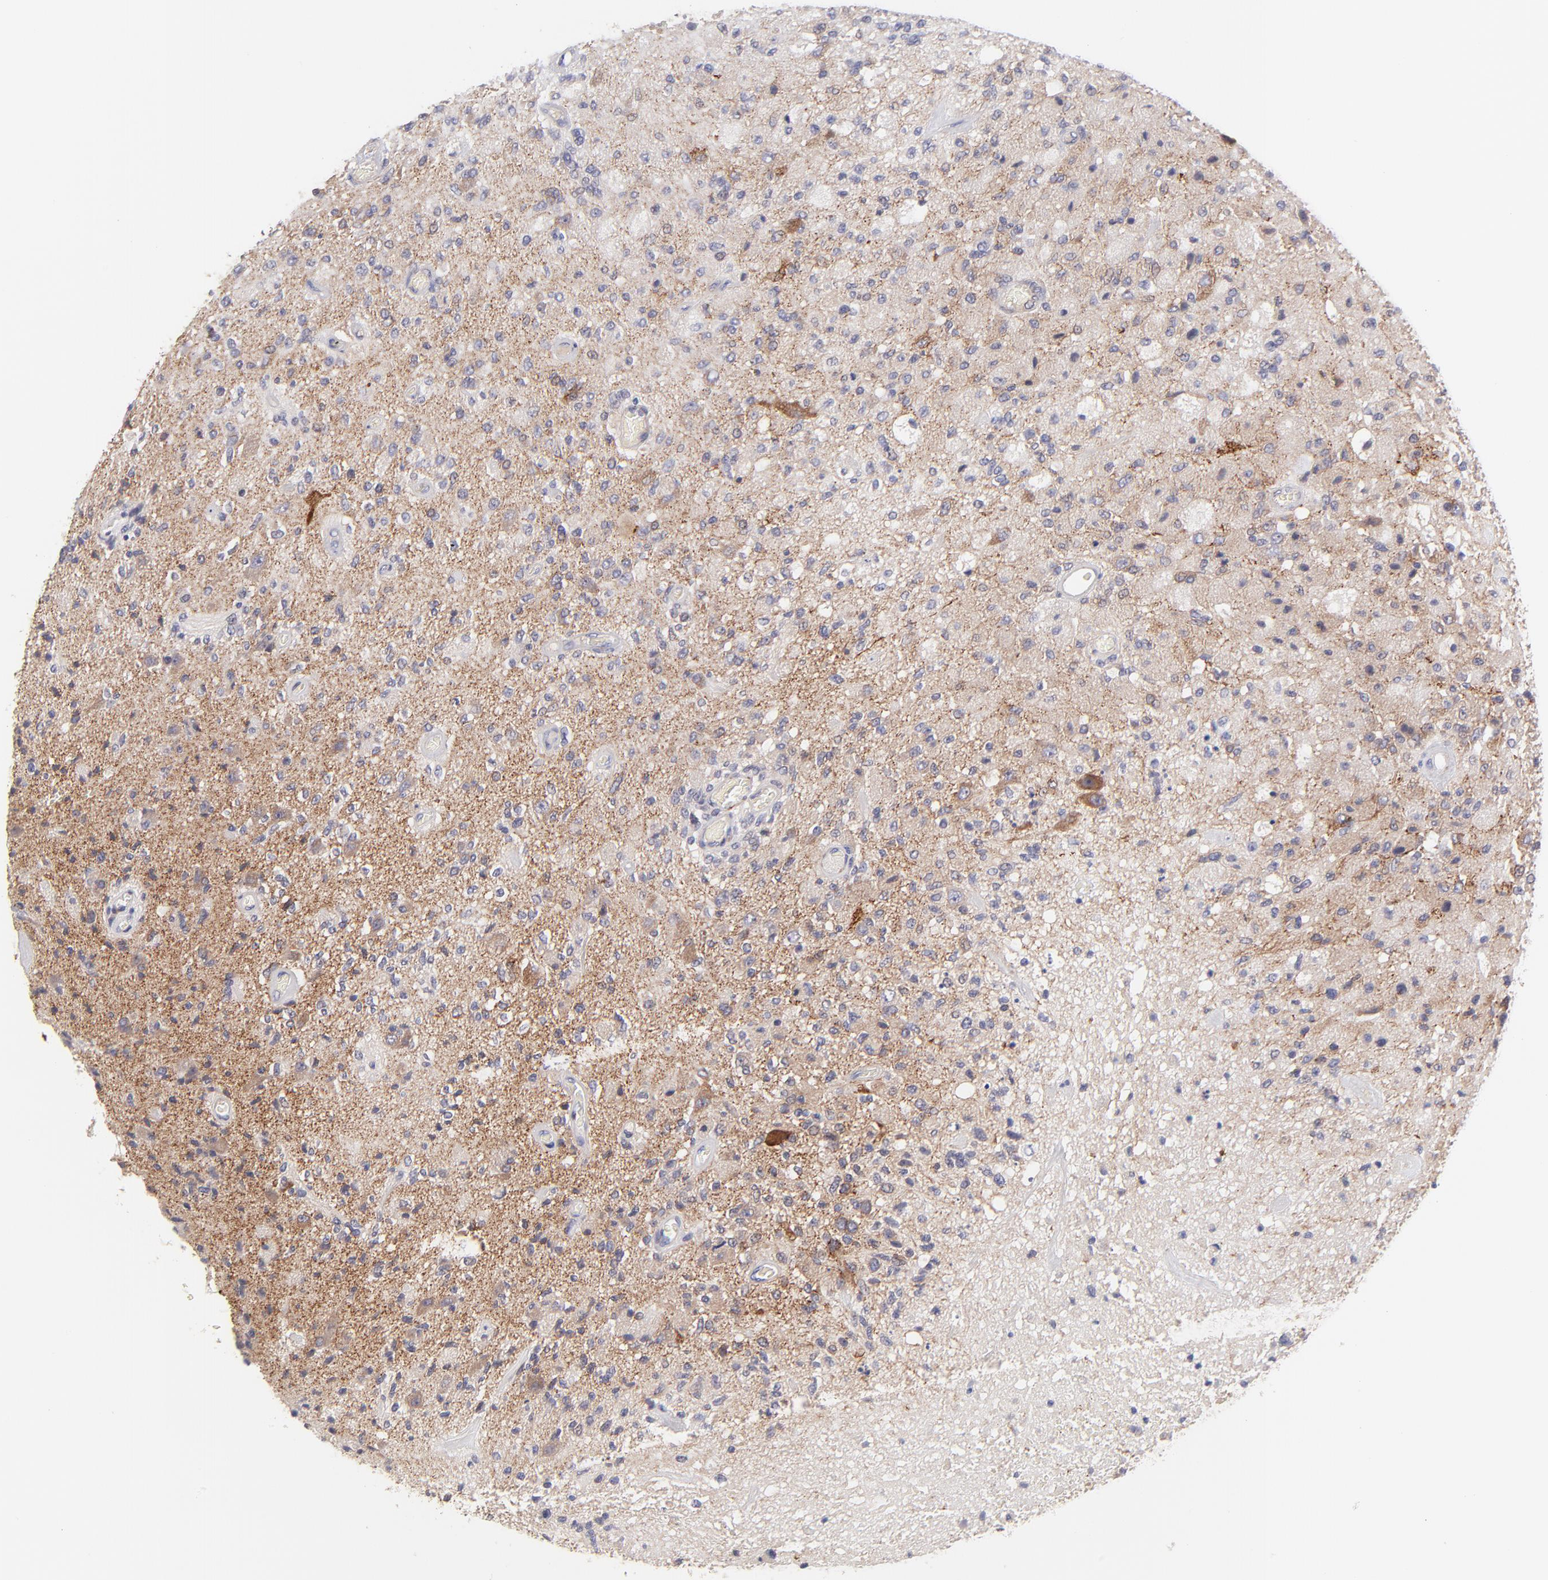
{"staining": {"intensity": "negative", "quantity": "none", "location": "none"}, "tissue": "glioma", "cell_type": "Tumor cells", "image_type": "cancer", "snomed": [{"axis": "morphology", "description": "Normal tissue, NOS"}, {"axis": "morphology", "description": "Glioma, malignant, High grade"}, {"axis": "topography", "description": "Cerebral cortex"}], "caption": "This is a photomicrograph of immunohistochemistry (IHC) staining of malignant glioma (high-grade), which shows no staining in tumor cells. Nuclei are stained in blue.", "gene": "MED12", "patient": {"sex": "male", "age": 77}}